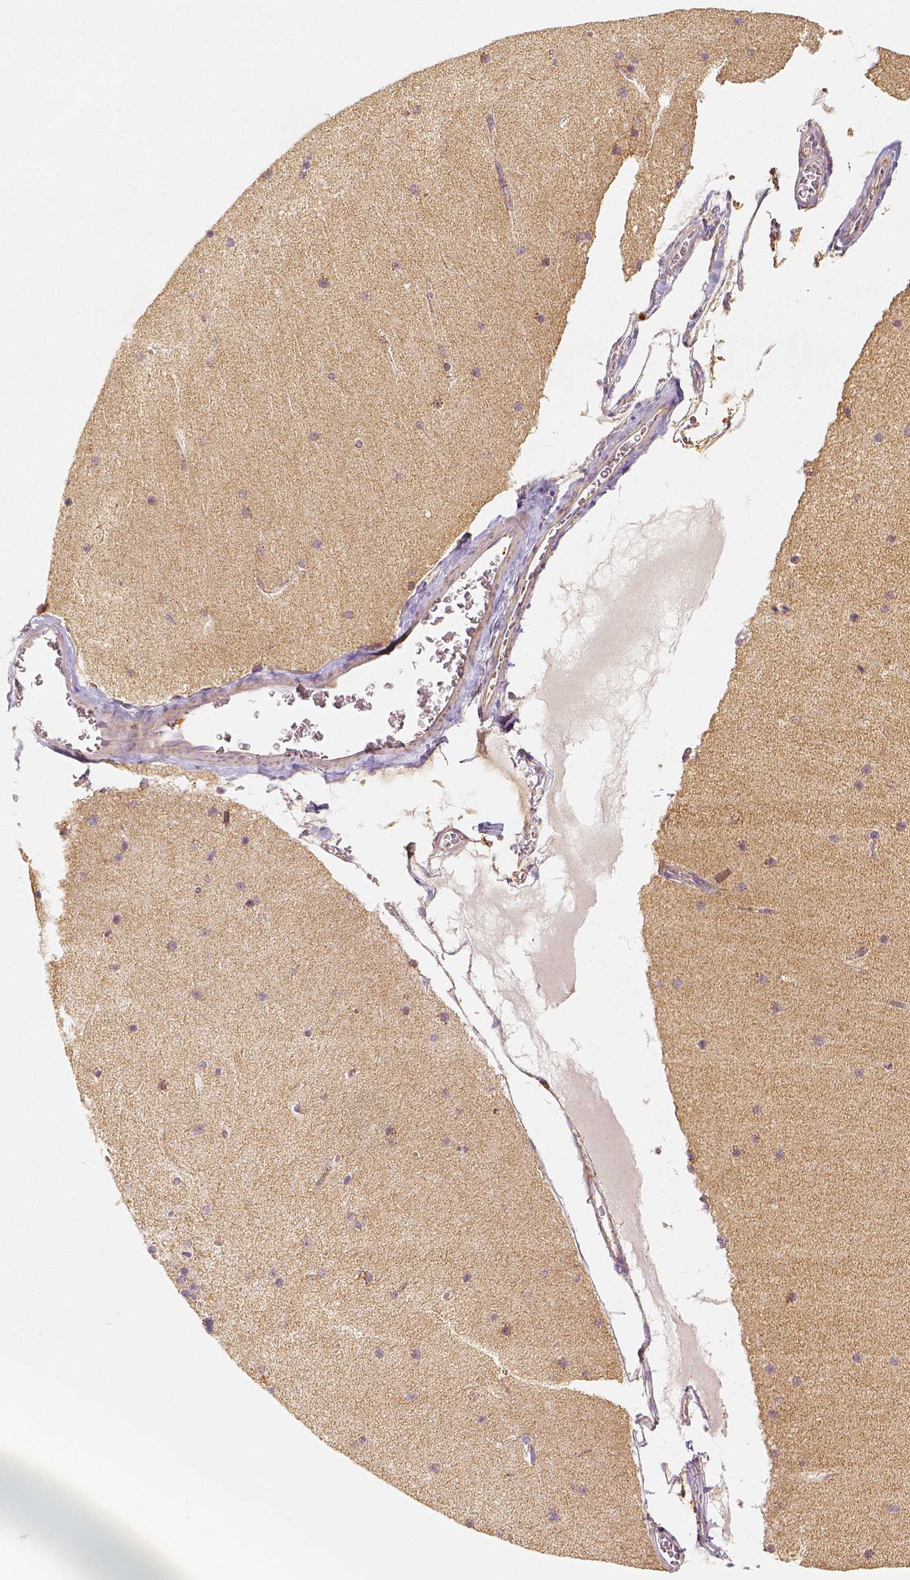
{"staining": {"intensity": "moderate", "quantity": ">75%", "location": "cytoplasmic/membranous"}, "tissue": "cerebellum", "cell_type": "Cells in granular layer", "image_type": "normal", "snomed": [{"axis": "morphology", "description": "Normal tissue, NOS"}, {"axis": "topography", "description": "Cerebellum"}], "caption": "Normal cerebellum demonstrates moderate cytoplasmic/membranous staining in approximately >75% of cells in granular layer (DAB IHC with brightfield microscopy, high magnification)..", "gene": "PGAM5", "patient": {"sex": "female", "age": 19}}